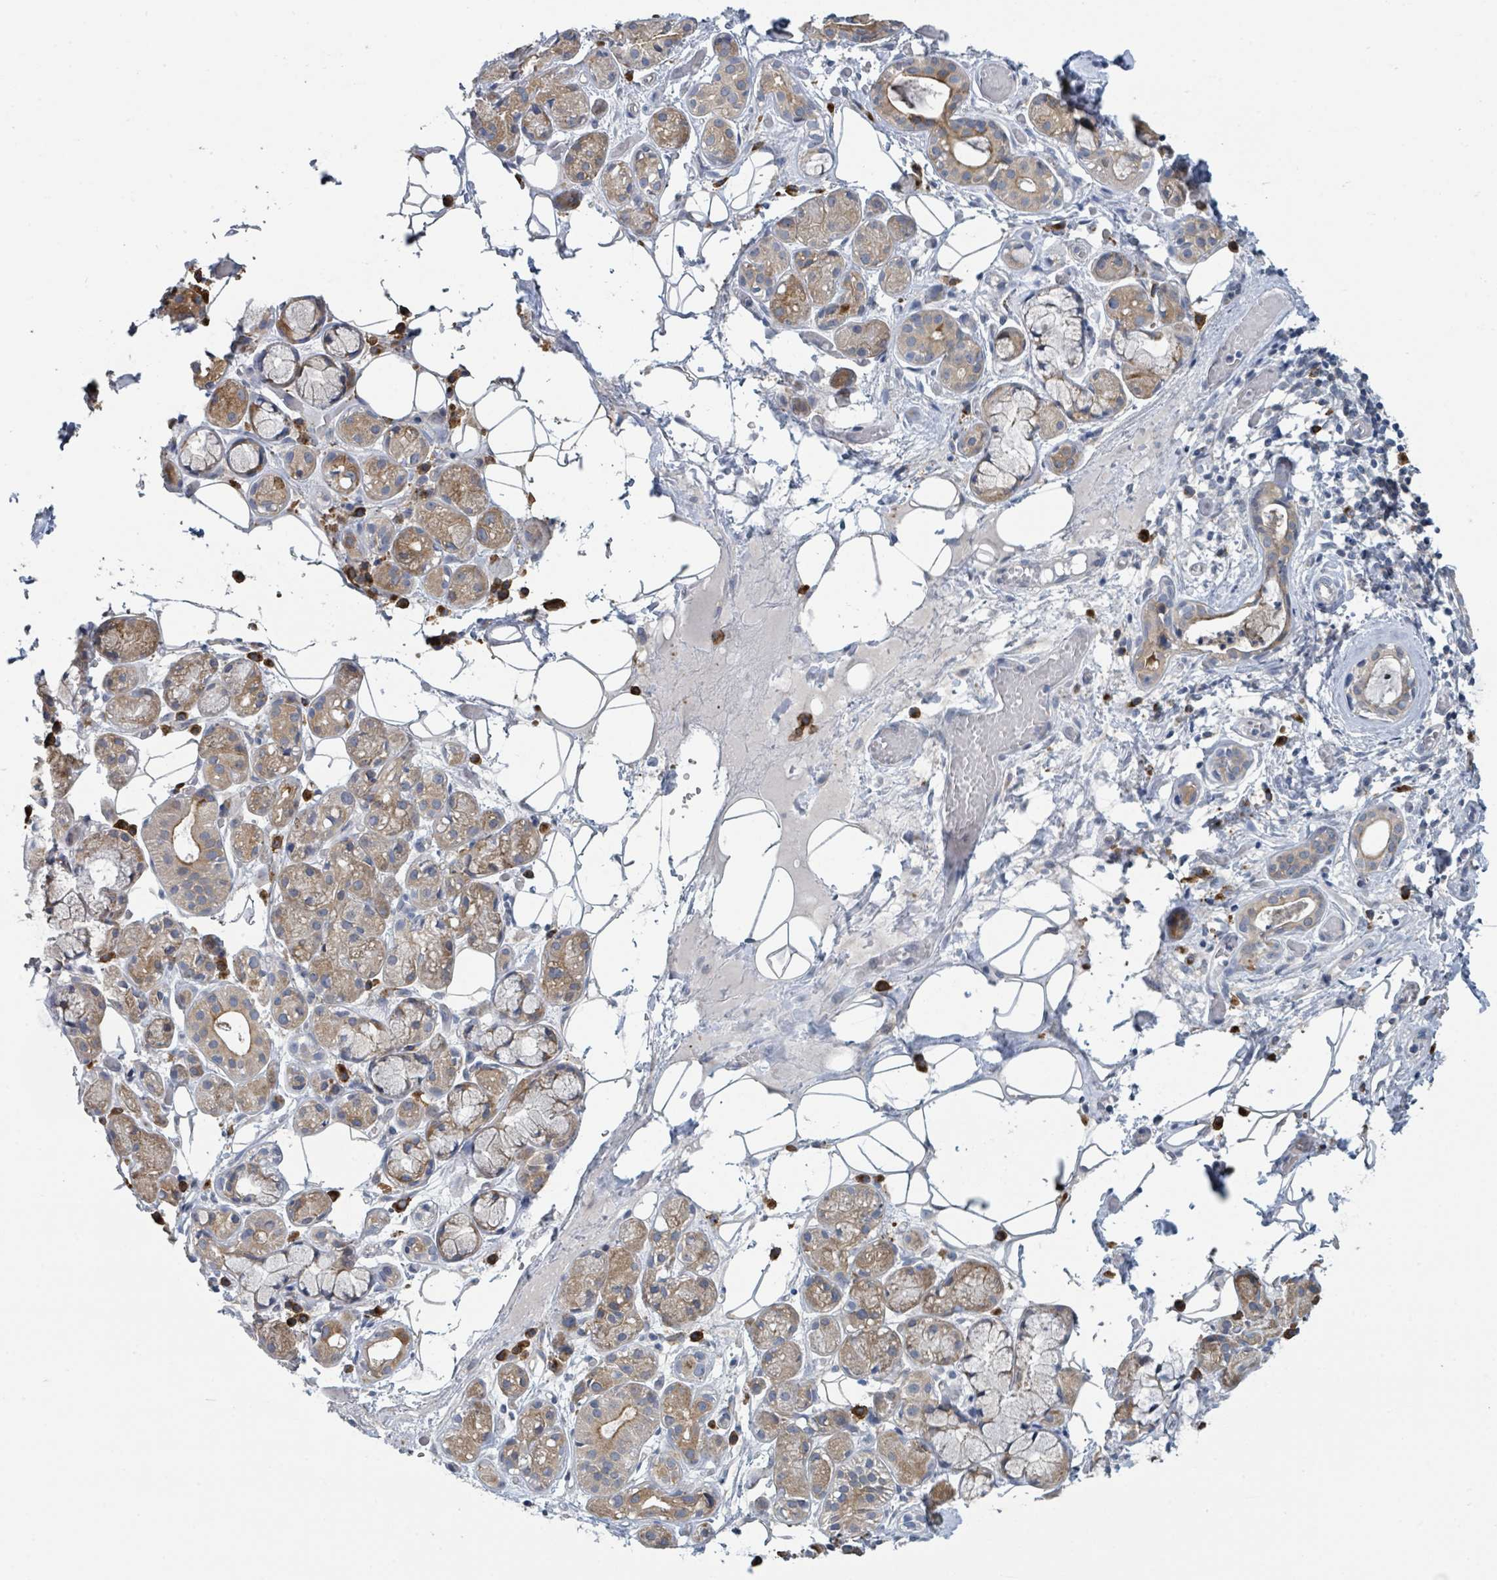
{"staining": {"intensity": "moderate", "quantity": ">75%", "location": "cytoplasmic/membranous"}, "tissue": "salivary gland", "cell_type": "Glandular cells", "image_type": "normal", "snomed": [{"axis": "morphology", "description": "Normal tissue, NOS"}, {"axis": "topography", "description": "Salivary gland"}], "caption": "DAB (3,3'-diaminobenzidine) immunohistochemical staining of benign salivary gland reveals moderate cytoplasmic/membranous protein expression in approximately >75% of glandular cells. (Brightfield microscopy of DAB IHC at high magnification).", "gene": "ANKRD55", "patient": {"sex": "male", "age": 82}}